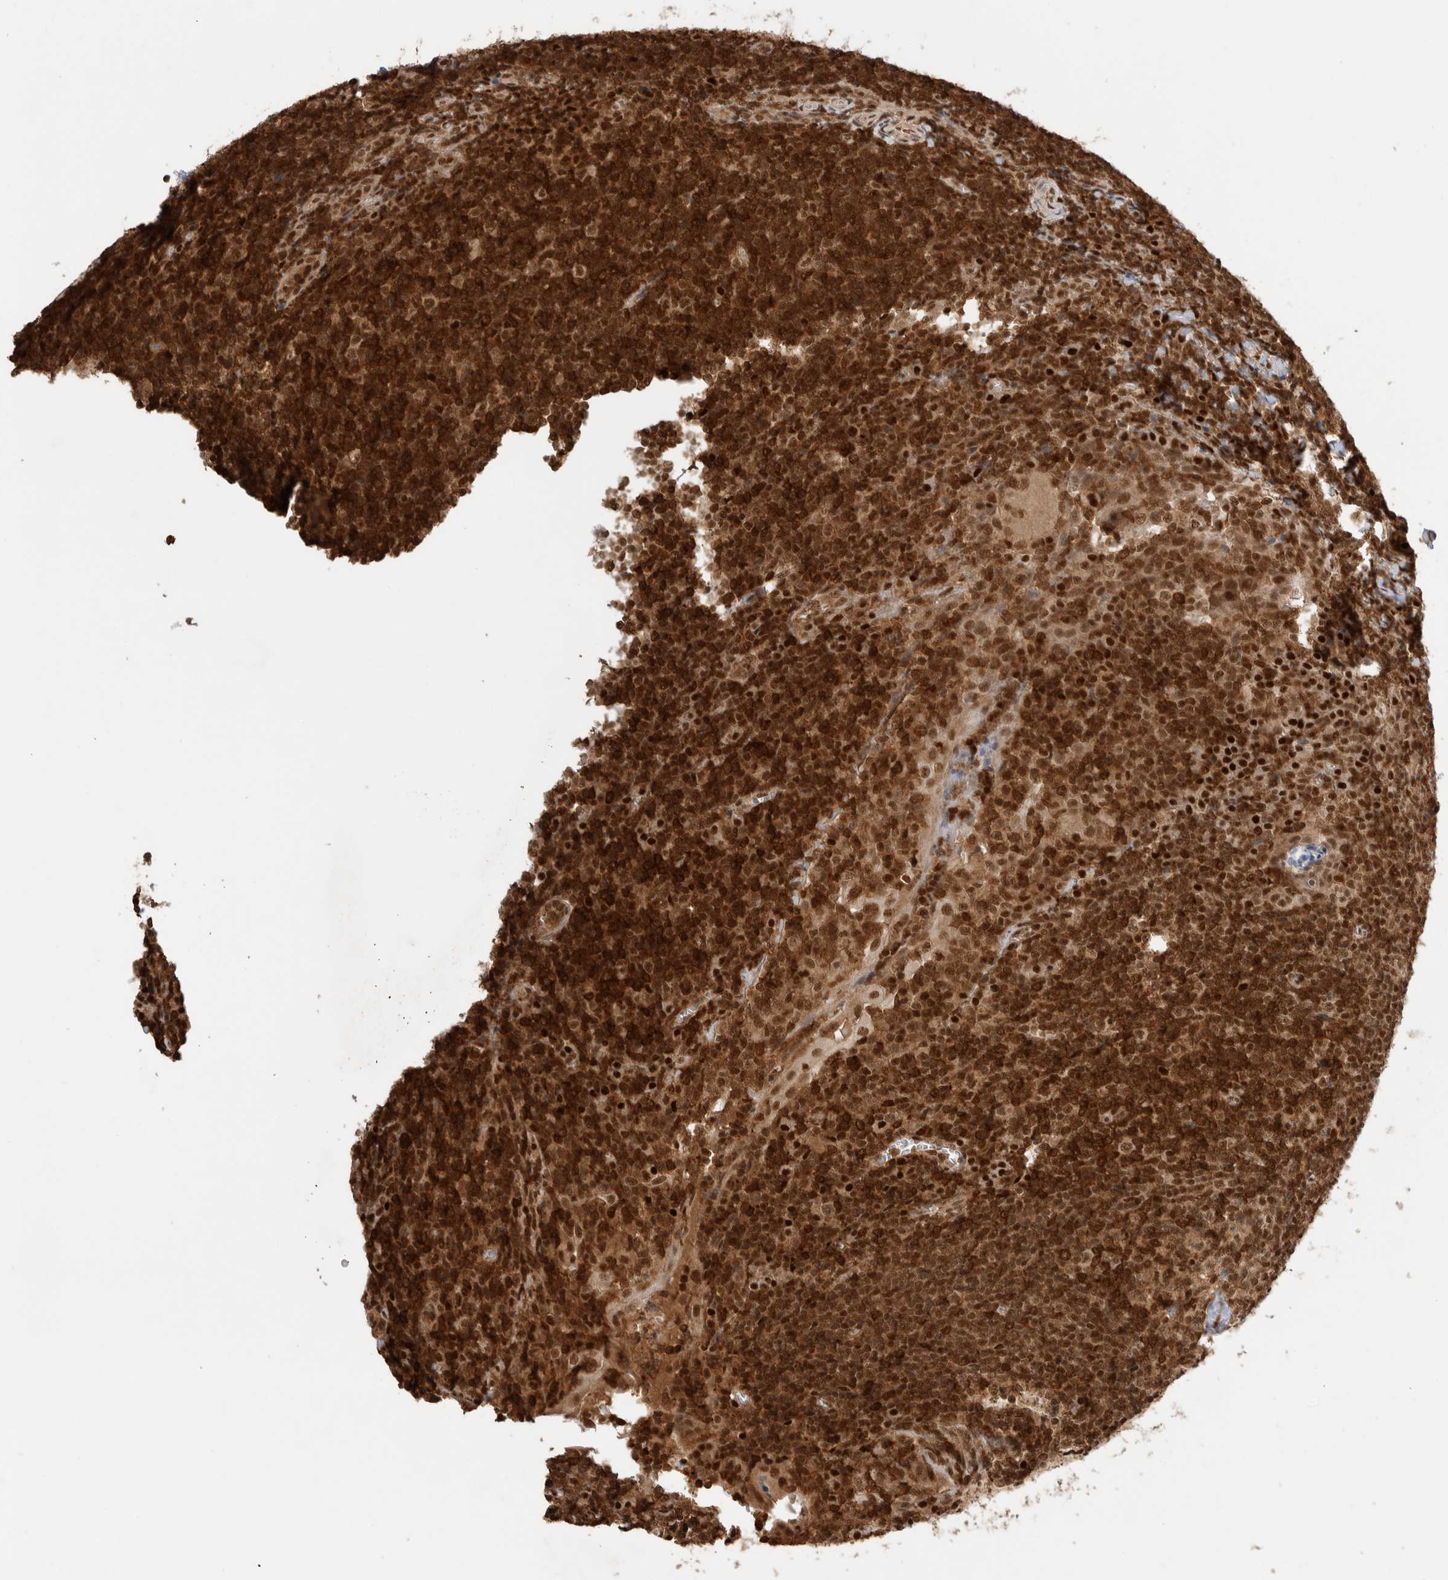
{"staining": {"intensity": "strong", "quantity": ">75%", "location": "cytoplasmic/membranous,nuclear"}, "tissue": "tonsil", "cell_type": "Germinal center cells", "image_type": "normal", "snomed": [{"axis": "morphology", "description": "Normal tissue, NOS"}, {"axis": "topography", "description": "Tonsil"}], "caption": "An immunohistochemistry (IHC) image of unremarkable tissue is shown. Protein staining in brown labels strong cytoplasmic/membranous,nuclear positivity in tonsil within germinal center cells.", "gene": "SNRNP40", "patient": {"sex": "male", "age": 37}}